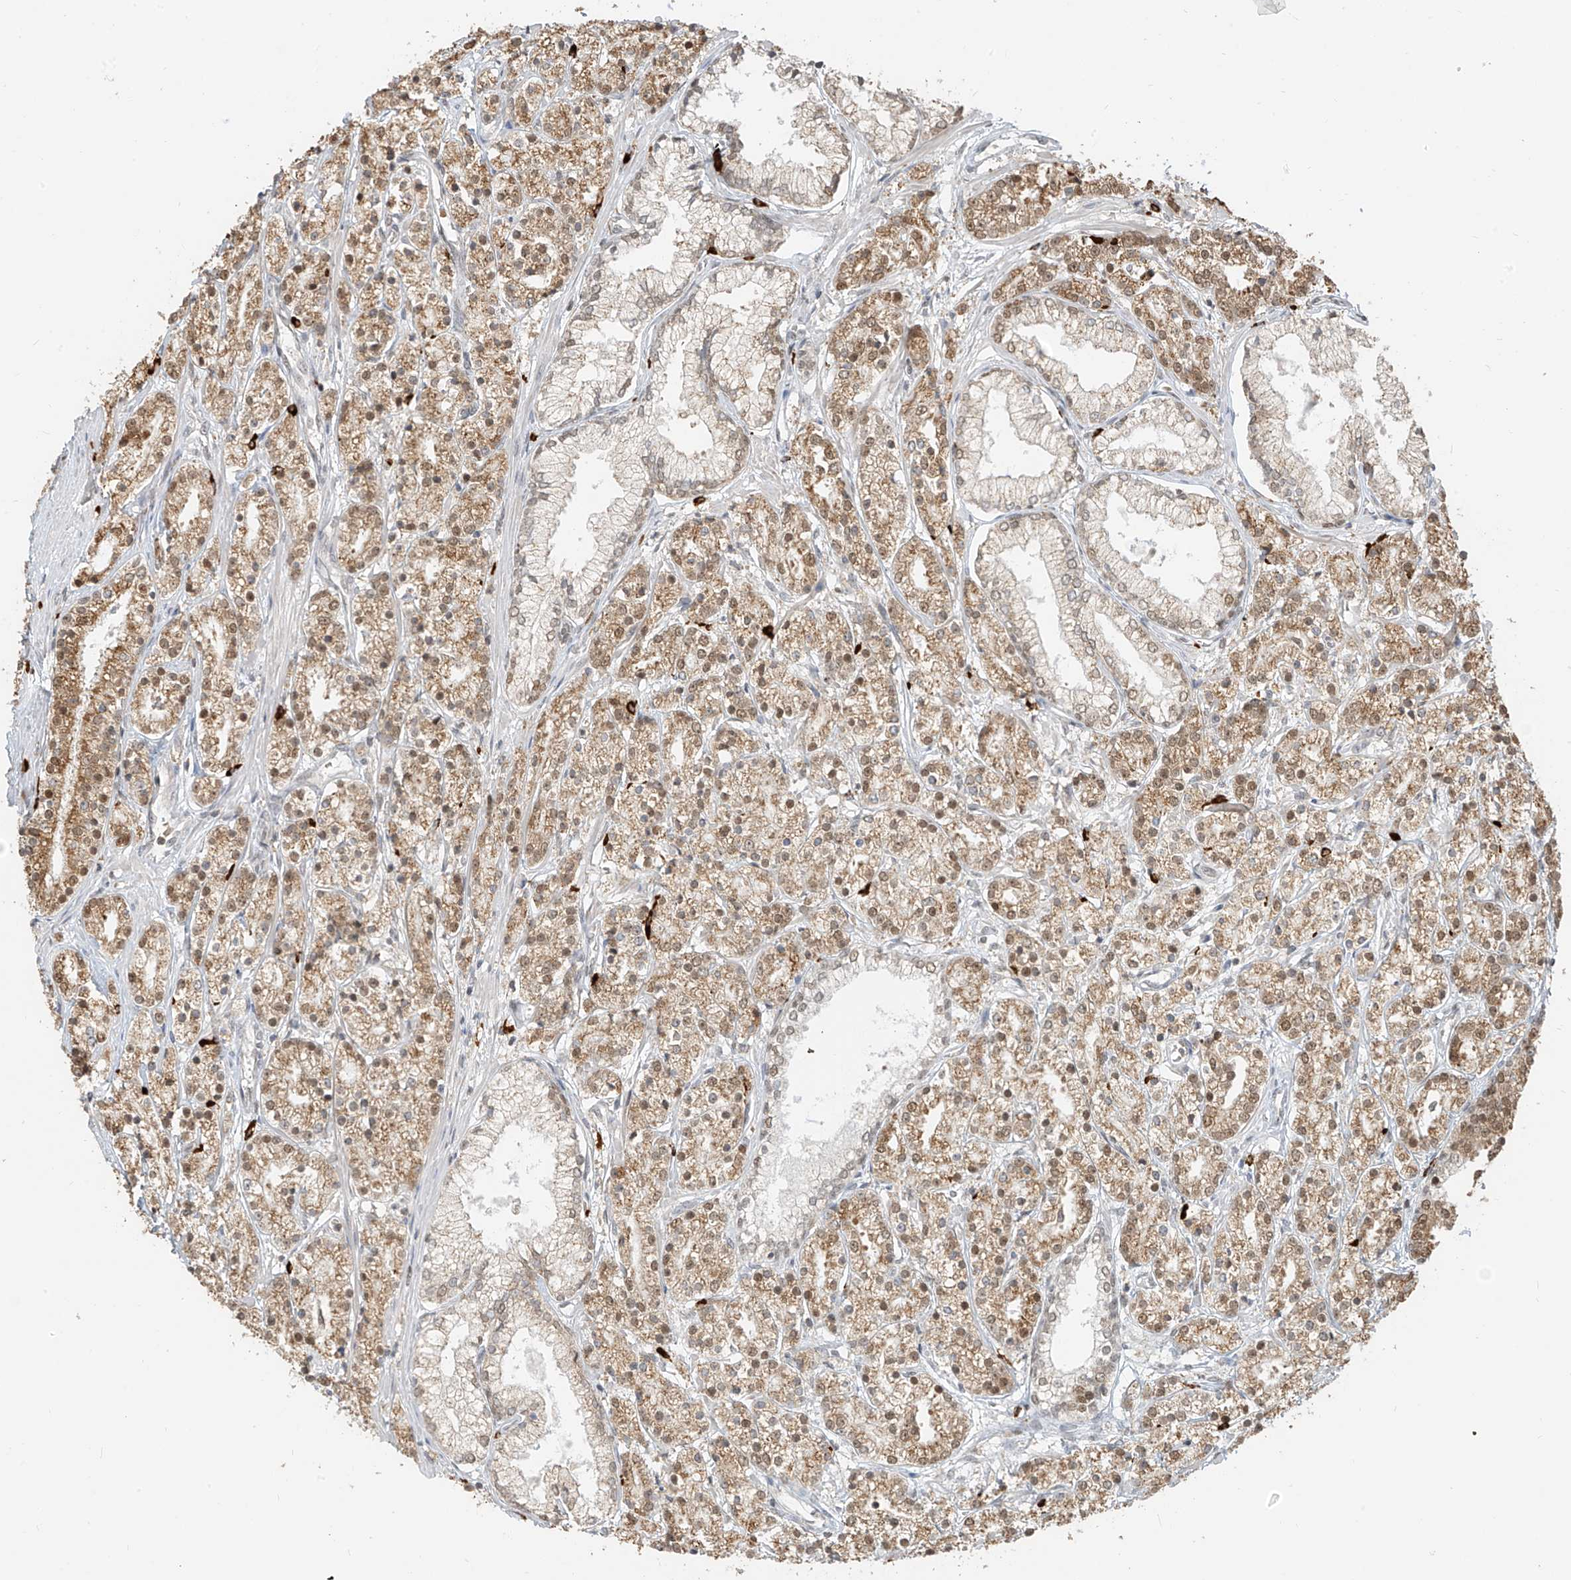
{"staining": {"intensity": "moderate", "quantity": ">75%", "location": "cytoplasmic/membranous,nuclear"}, "tissue": "prostate cancer", "cell_type": "Tumor cells", "image_type": "cancer", "snomed": [{"axis": "morphology", "description": "Adenocarcinoma, High grade"}, {"axis": "topography", "description": "Prostate"}], "caption": "DAB (3,3'-diaminobenzidine) immunohistochemical staining of prostate high-grade adenocarcinoma shows moderate cytoplasmic/membranous and nuclear protein staining in about >75% of tumor cells. The protein is stained brown, and the nuclei are stained in blue (DAB IHC with brightfield microscopy, high magnification).", "gene": "ZMYM2", "patient": {"sex": "male", "age": 69}}